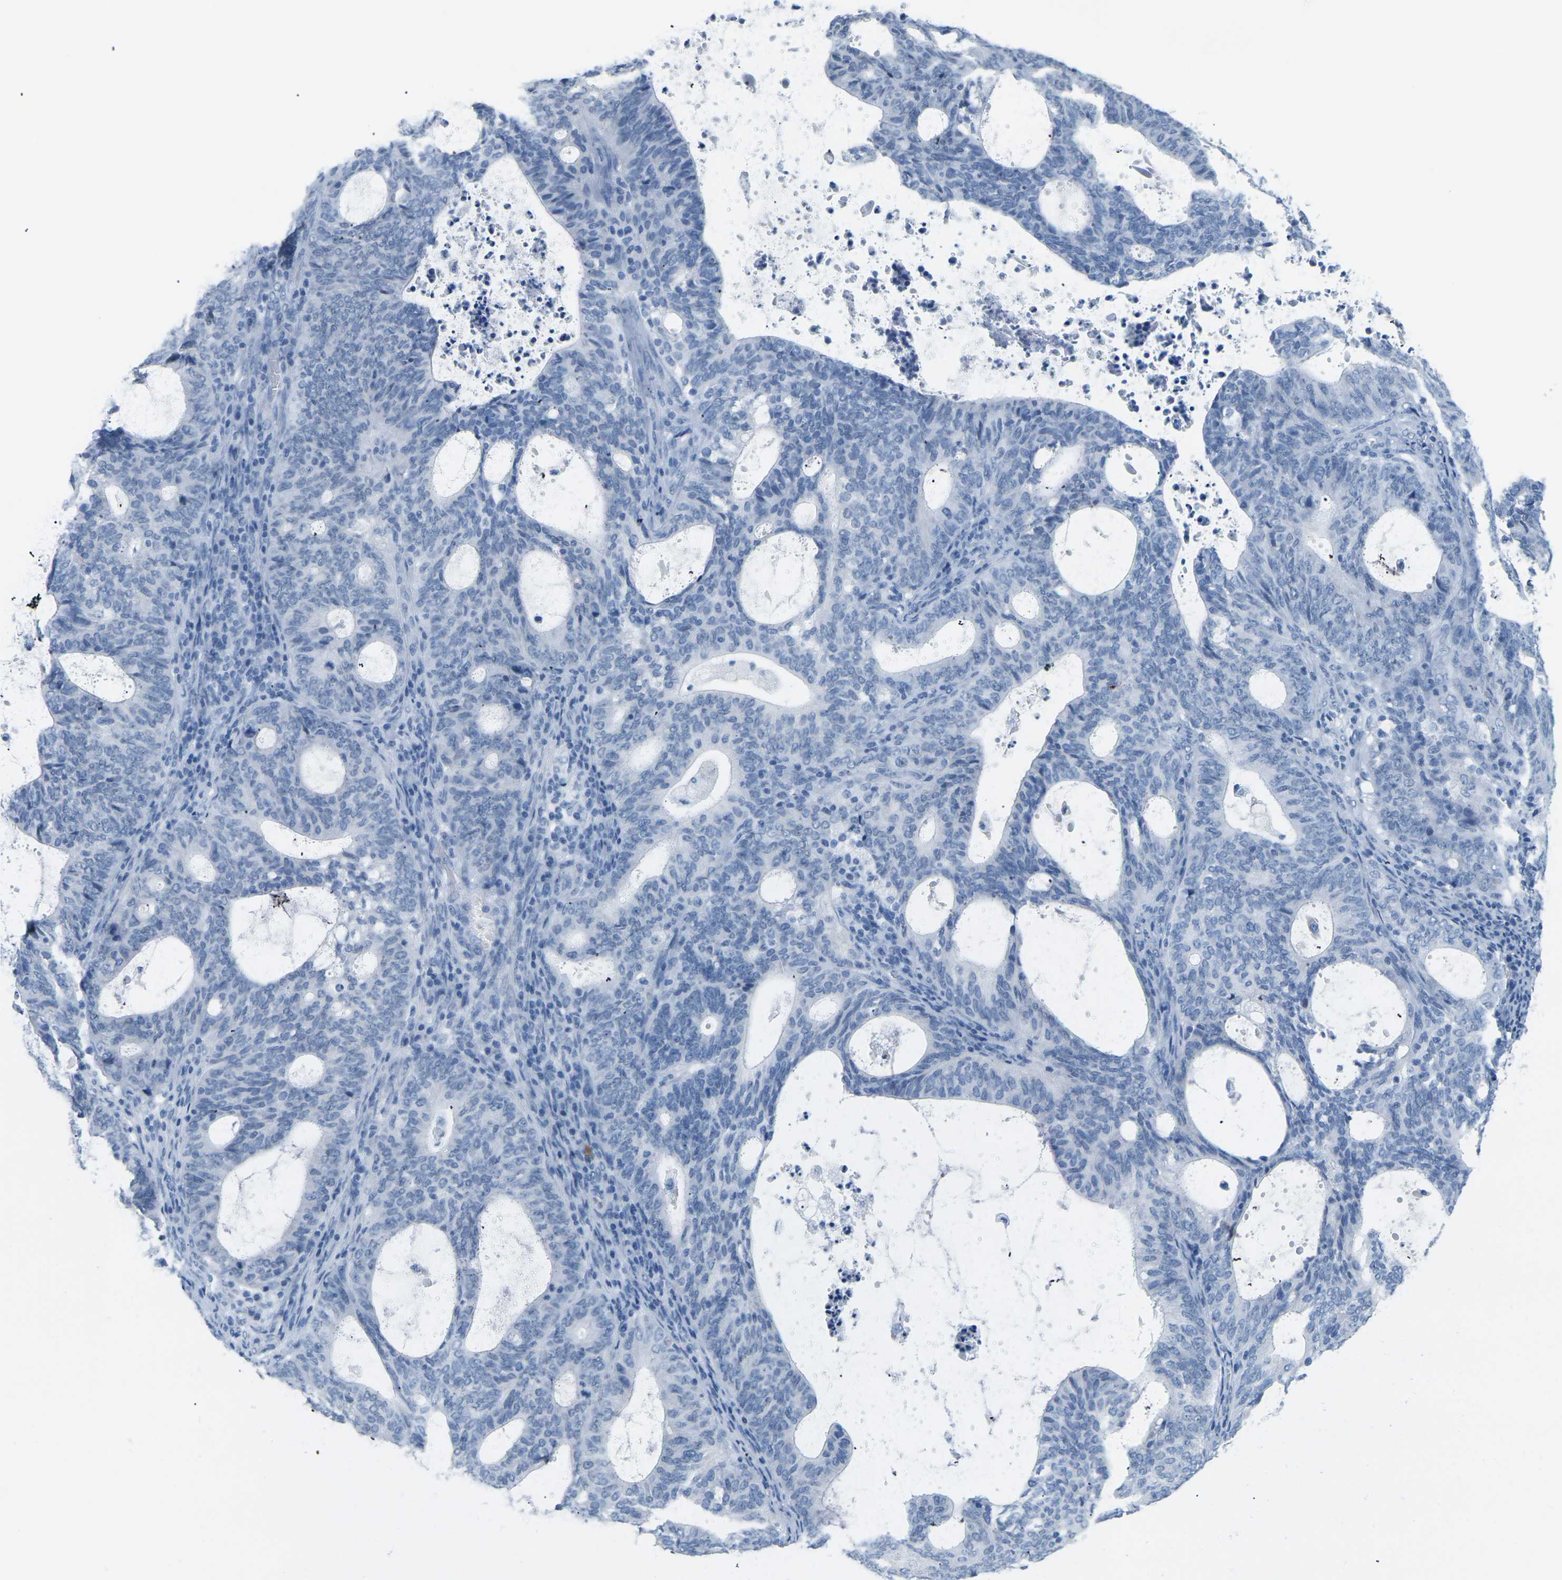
{"staining": {"intensity": "negative", "quantity": "none", "location": "none"}, "tissue": "endometrial cancer", "cell_type": "Tumor cells", "image_type": "cancer", "snomed": [{"axis": "morphology", "description": "Adenocarcinoma, NOS"}, {"axis": "topography", "description": "Uterus"}], "caption": "Immunohistochemistry (IHC) histopathology image of human endometrial cancer stained for a protein (brown), which displays no positivity in tumor cells.", "gene": "CTAG1A", "patient": {"sex": "female", "age": 83}}